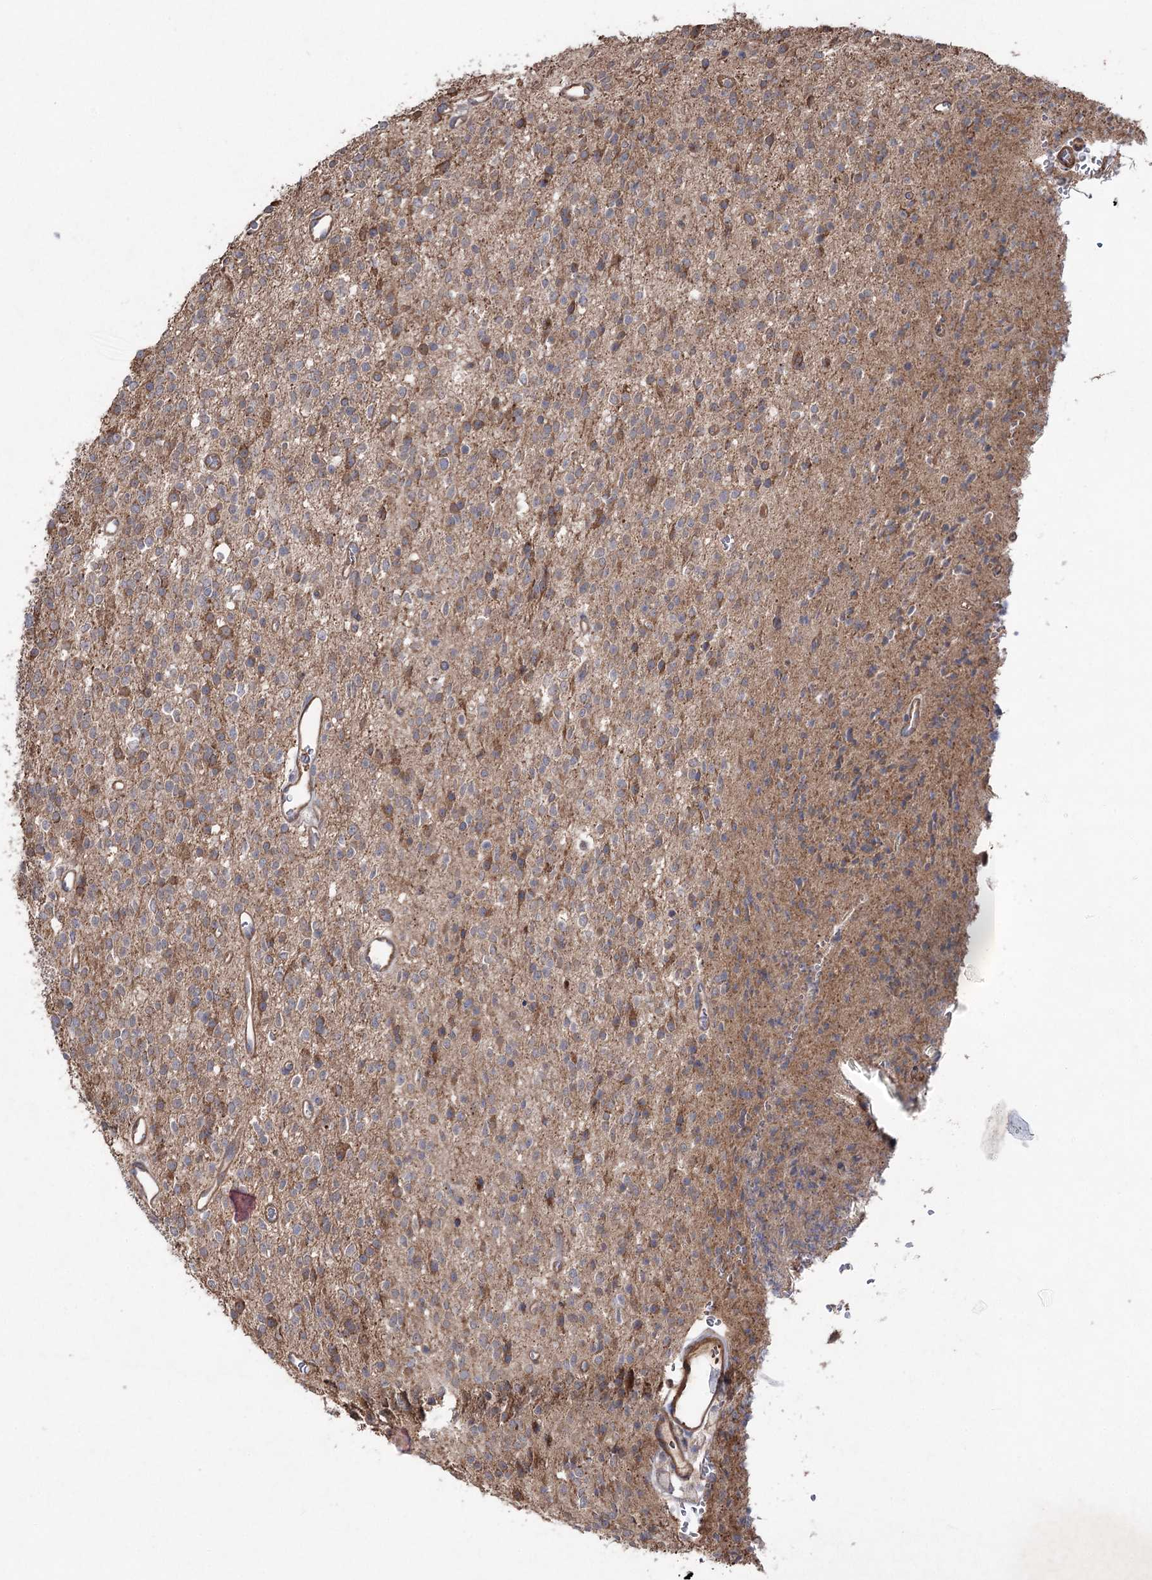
{"staining": {"intensity": "moderate", "quantity": "<25%", "location": "cytoplasmic/membranous"}, "tissue": "glioma", "cell_type": "Tumor cells", "image_type": "cancer", "snomed": [{"axis": "morphology", "description": "Glioma, malignant, High grade"}, {"axis": "topography", "description": "Brain"}], "caption": "Moderate cytoplasmic/membranous positivity is identified in approximately <25% of tumor cells in glioma.", "gene": "LARS2", "patient": {"sex": "male", "age": 34}}